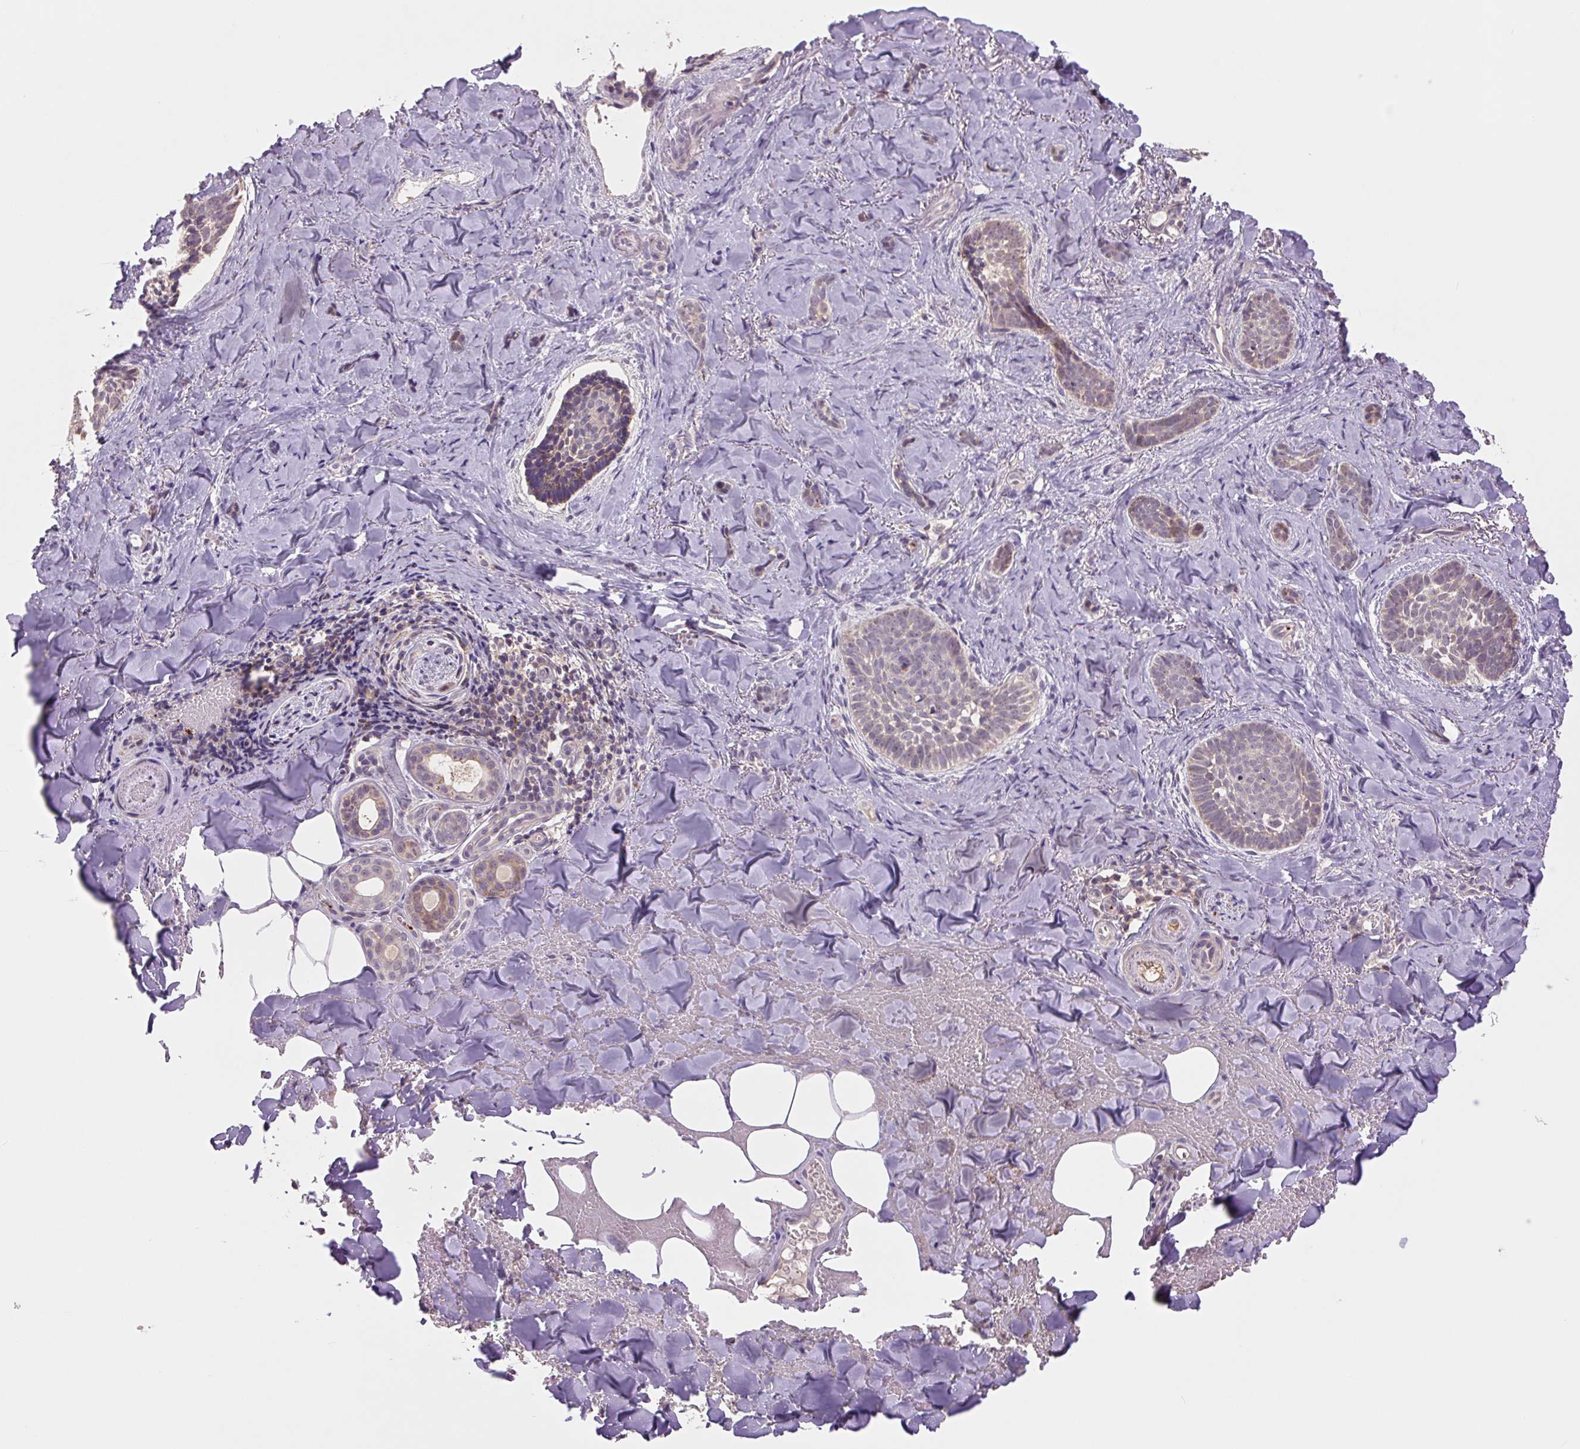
{"staining": {"intensity": "negative", "quantity": "none", "location": "none"}, "tissue": "skin cancer", "cell_type": "Tumor cells", "image_type": "cancer", "snomed": [{"axis": "morphology", "description": "Basal cell carcinoma"}, {"axis": "topography", "description": "Skin"}], "caption": "The photomicrograph shows no staining of tumor cells in skin basal cell carcinoma.", "gene": "TMEM160", "patient": {"sex": "female", "age": 55}}